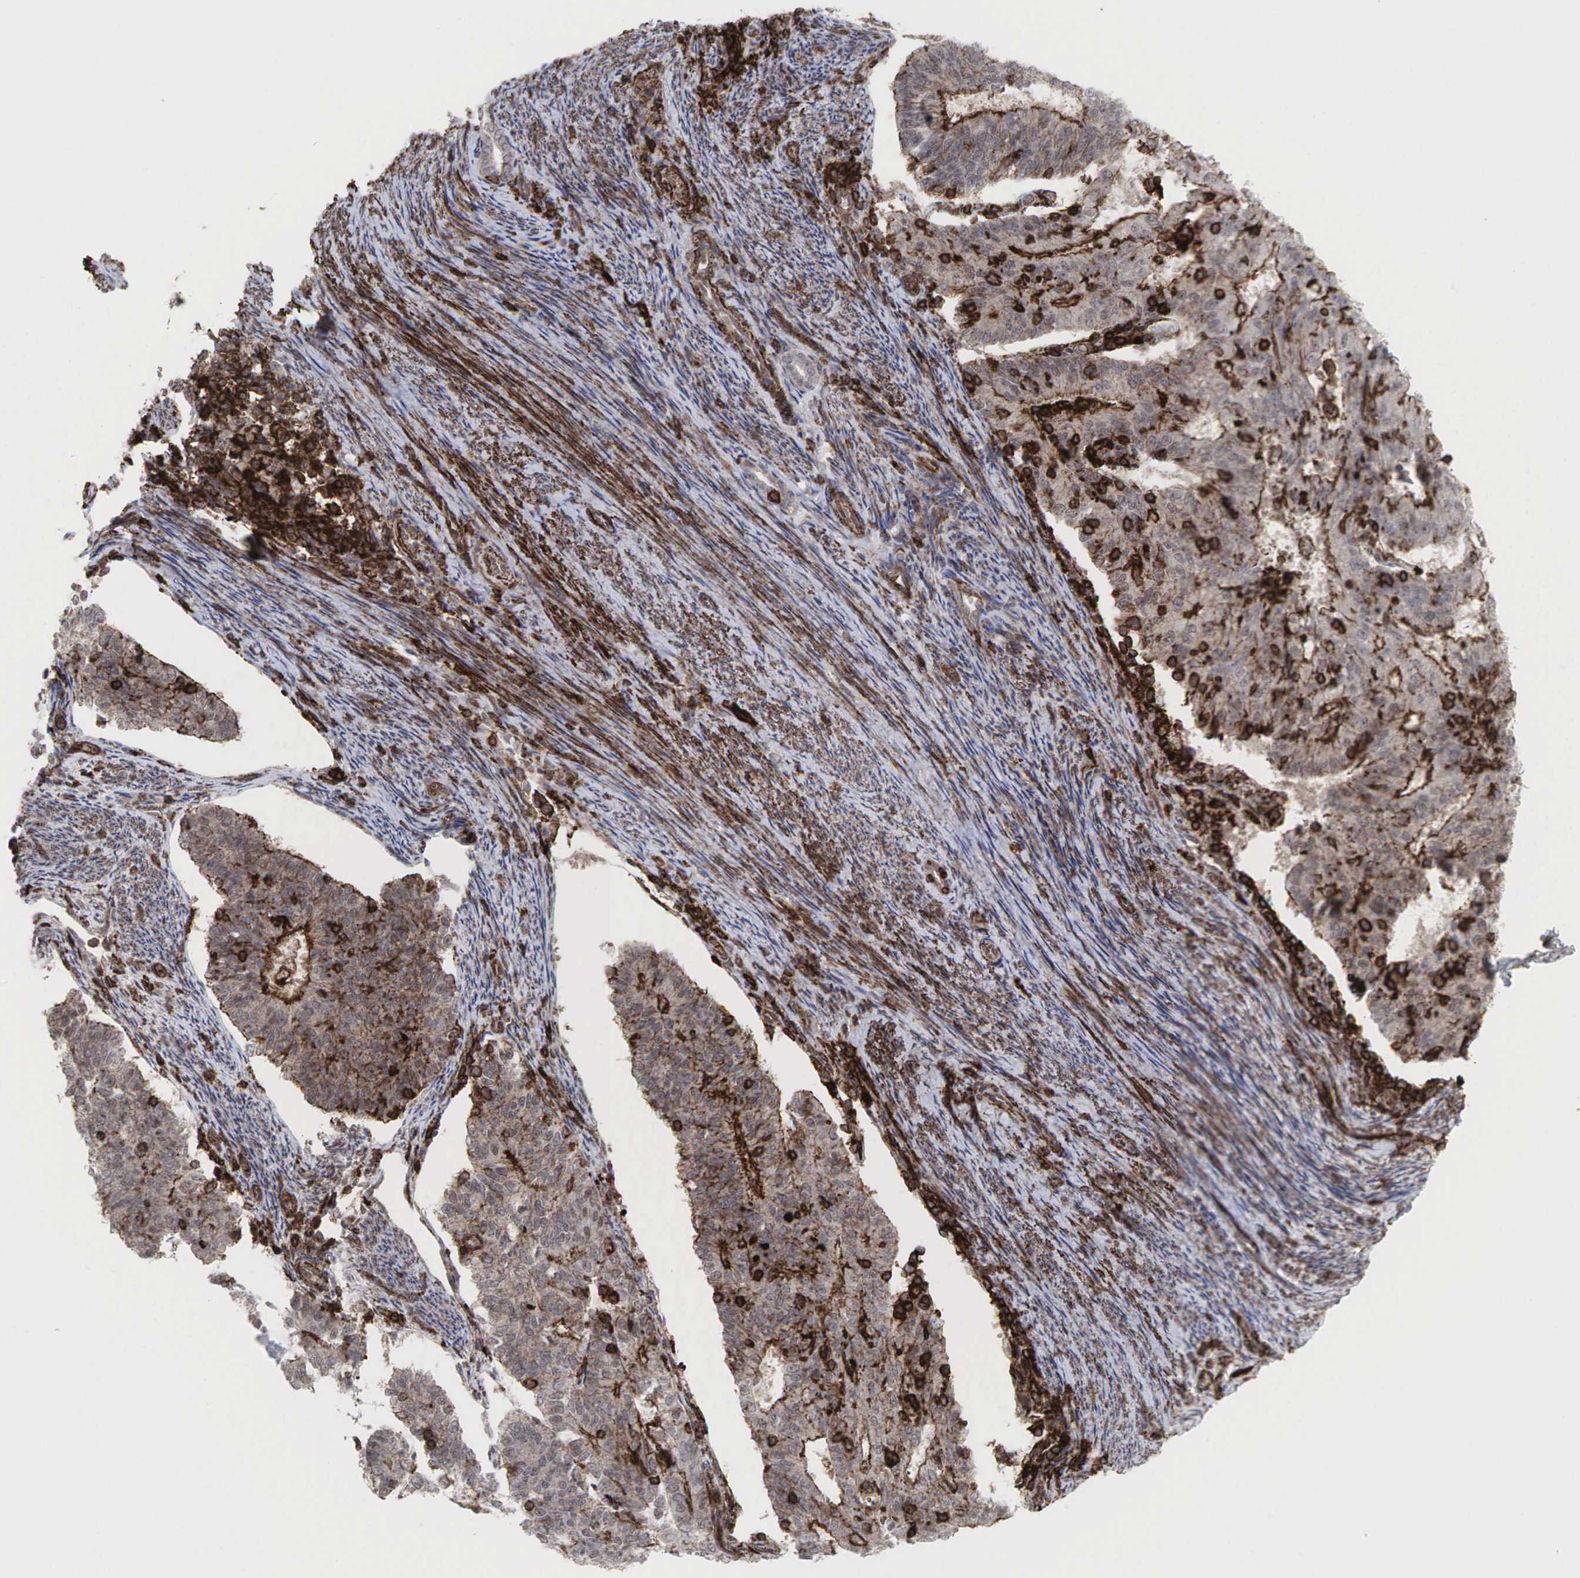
{"staining": {"intensity": "weak", "quantity": ">75%", "location": "cytoplasmic/membranous"}, "tissue": "endometrial cancer", "cell_type": "Tumor cells", "image_type": "cancer", "snomed": [{"axis": "morphology", "description": "Adenocarcinoma, NOS"}, {"axis": "topography", "description": "Endometrium"}], "caption": "IHC of endometrial cancer (adenocarcinoma) reveals low levels of weak cytoplasmic/membranous expression in about >75% of tumor cells.", "gene": "GPRASP1", "patient": {"sex": "female", "age": 56}}